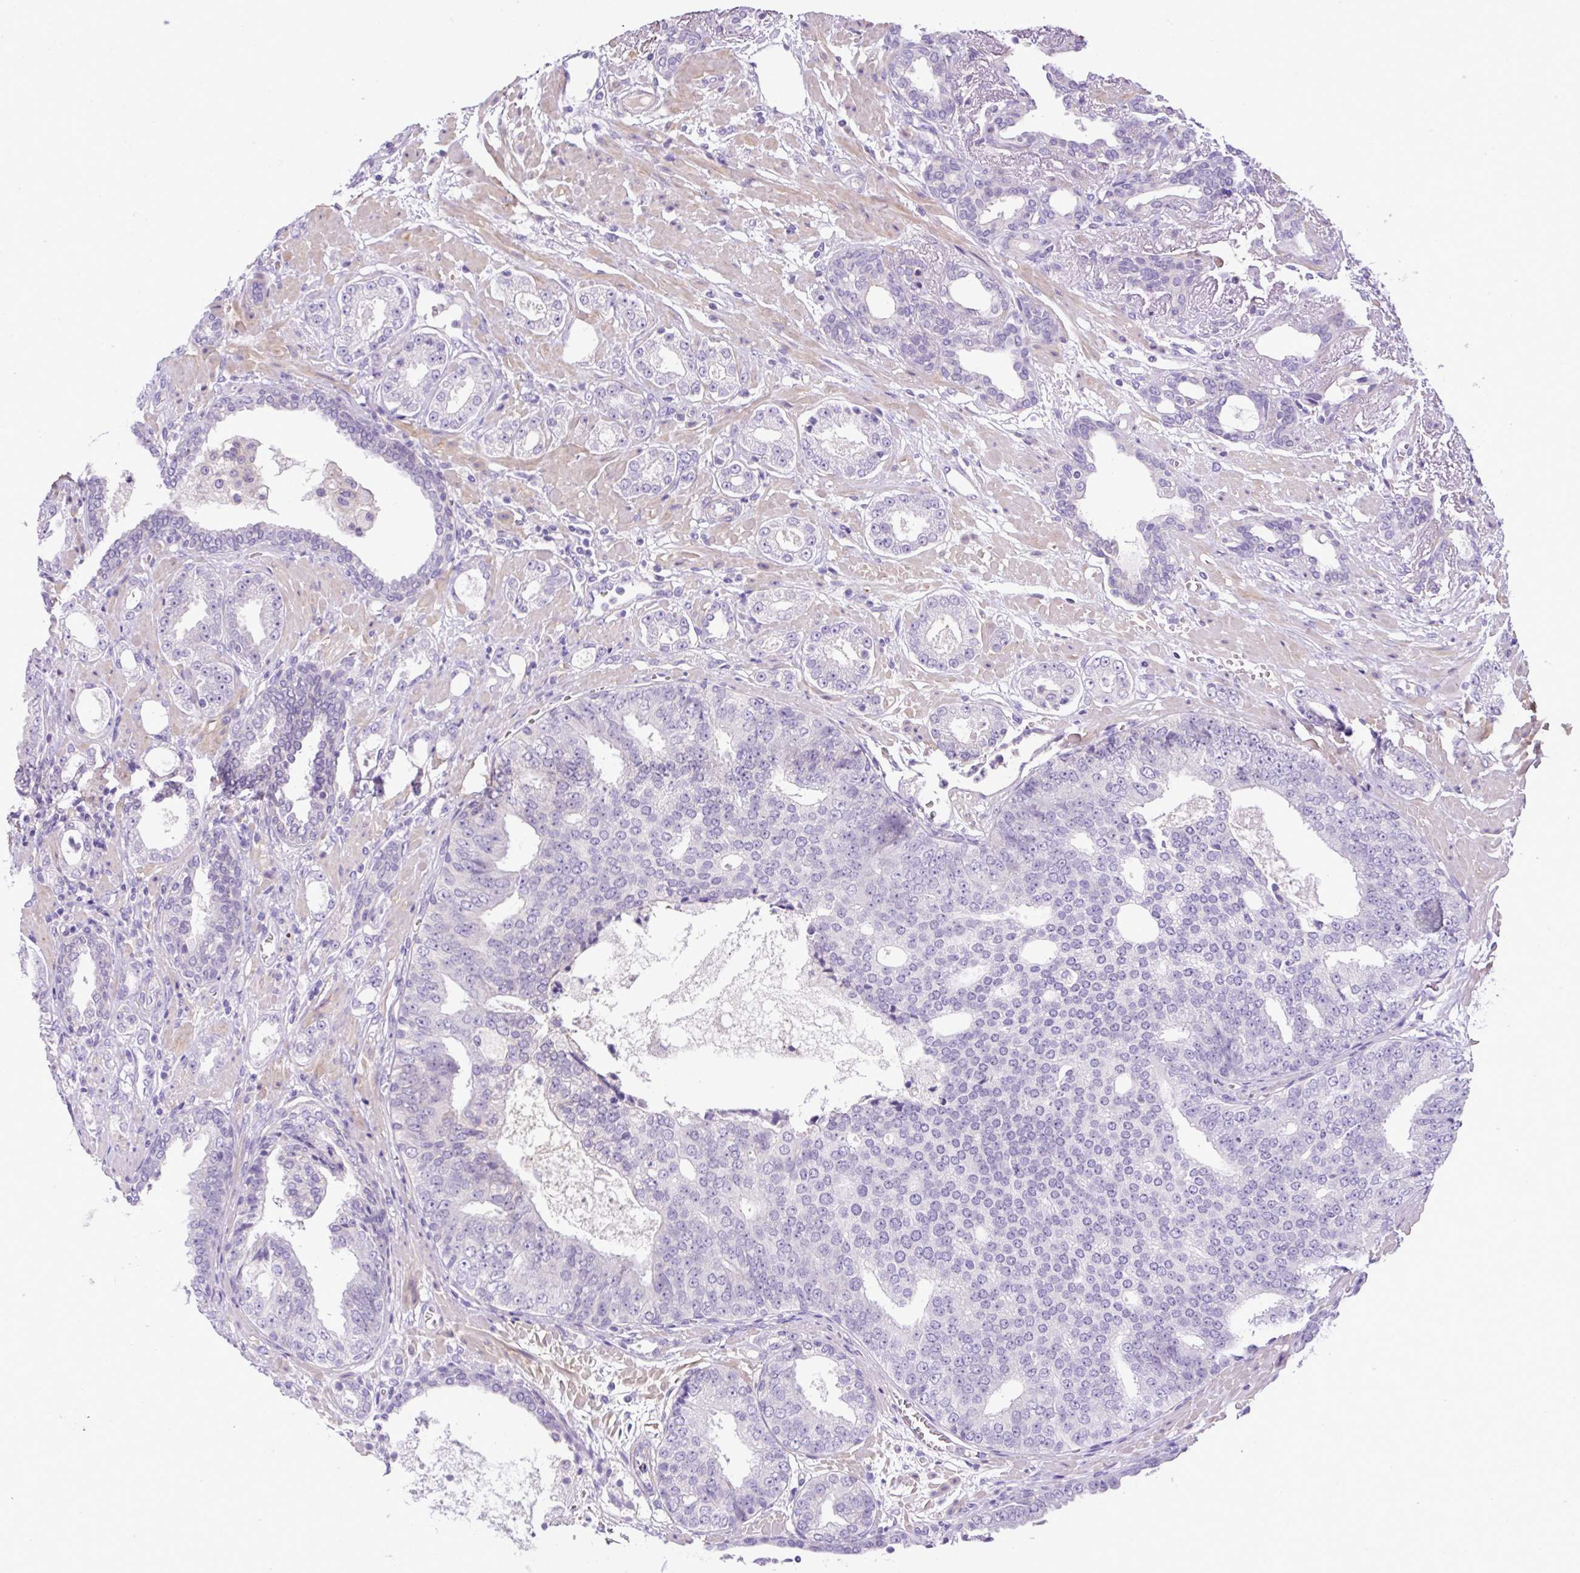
{"staining": {"intensity": "negative", "quantity": "none", "location": "none"}, "tissue": "prostate cancer", "cell_type": "Tumor cells", "image_type": "cancer", "snomed": [{"axis": "morphology", "description": "Adenocarcinoma, High grade"}, {"axis": "topography", "description": "Prostate"}], "caption": "Tumor cells show no significant protein positivity in high-grade adenocarcinoma (prostate).", "gene": "NPTN", "patient": {"sex": "male", "age": 71}}